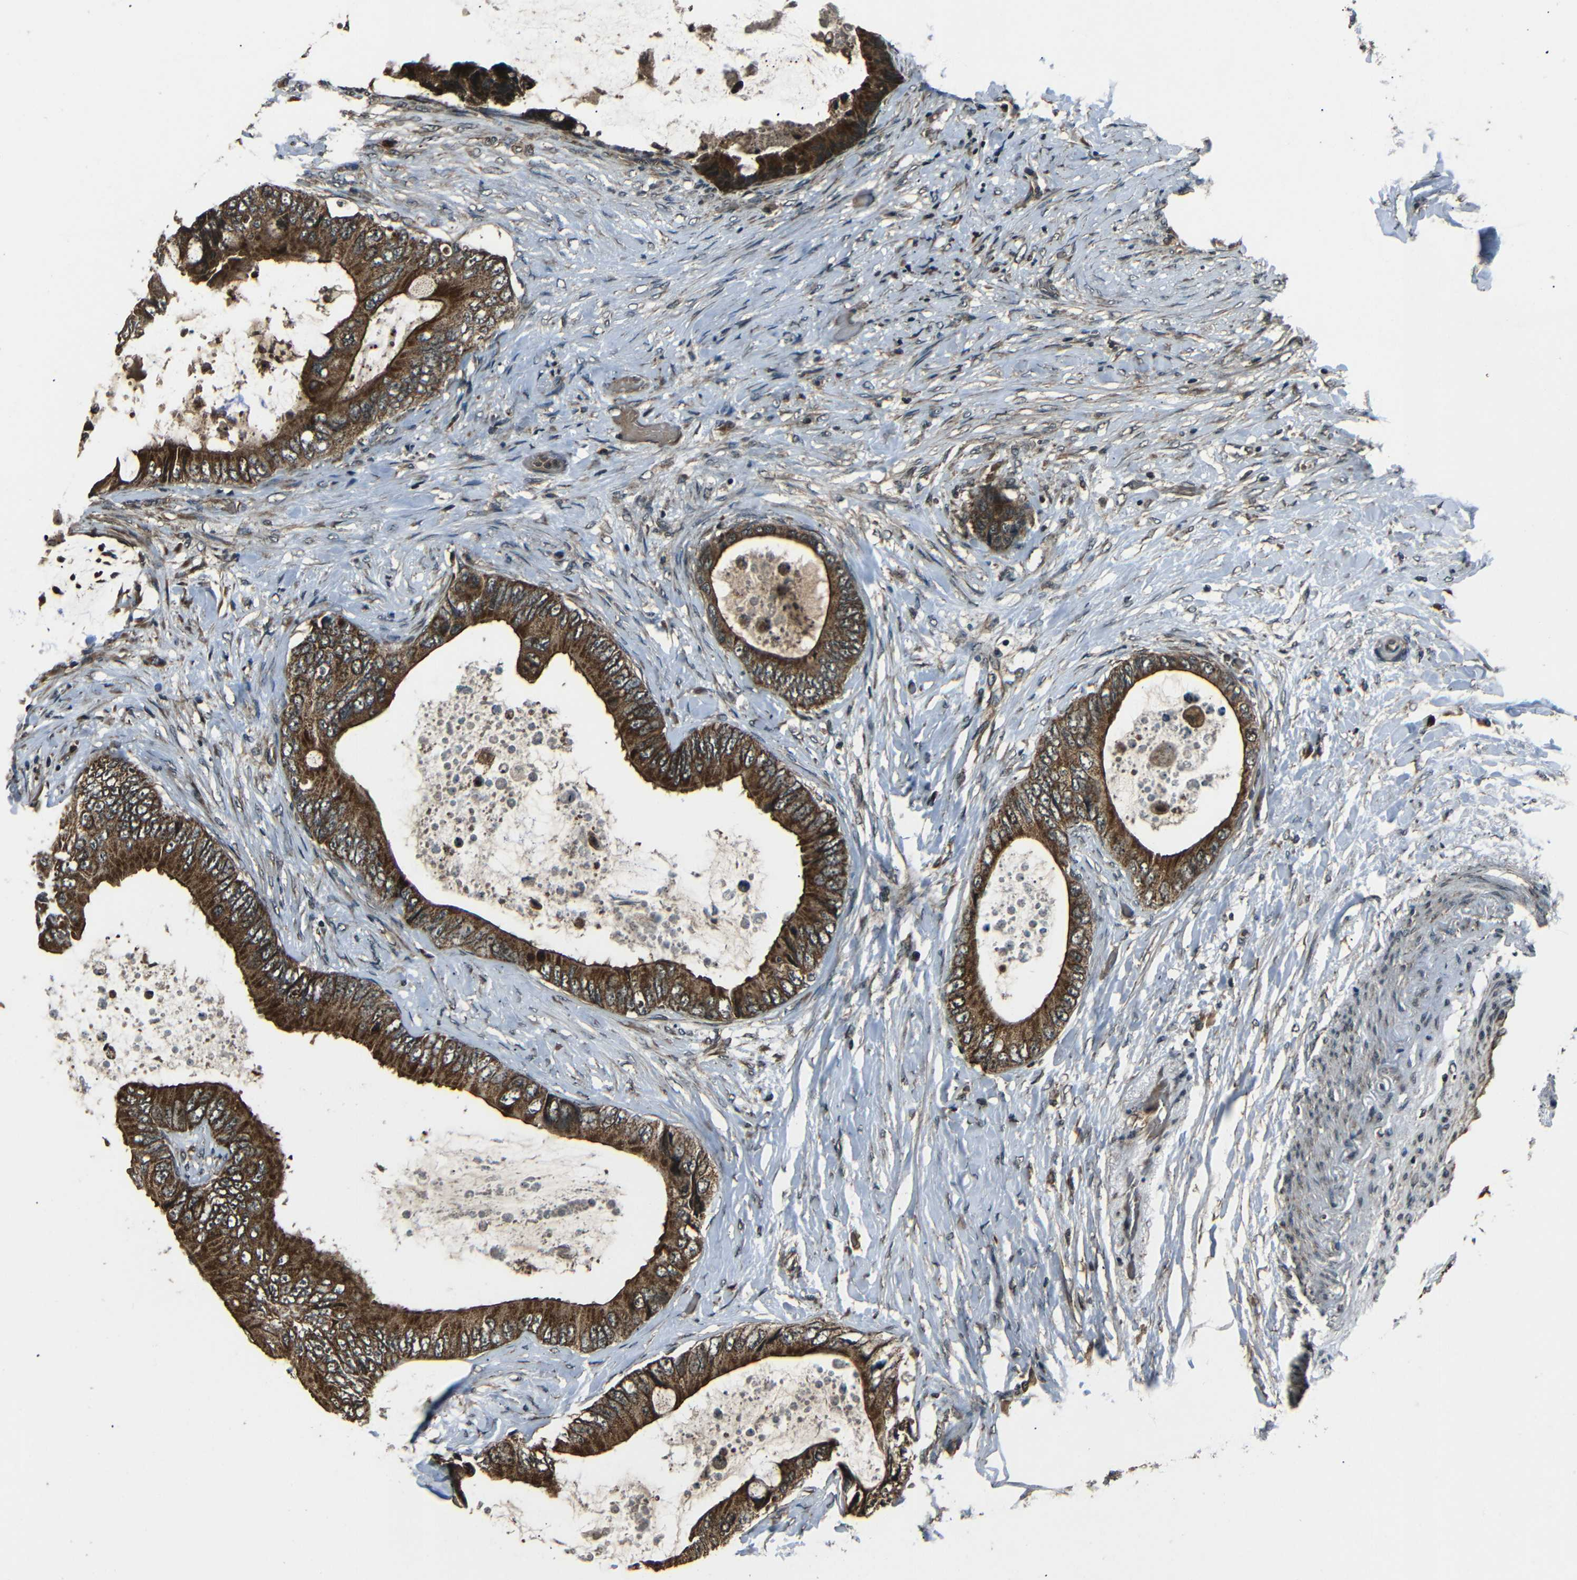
{"staining": {"intensity": "strong", "quantity": ">75%", "location": "cytoplasmic/membranous"}, "tissue": "colorectal cancer", "cell_type": "Tumor cells", "image_type": "cancer", "snomed": [{"axis": "morphology", "description": "Normal tissue, NOS"}, {"axis": "morphology", "description": "Adenocarcinoma, NOS"}, {"axis": "topography", "description": "Rectum"}, {"axis": "topography", "description": "Peripheral nerve tissue"}], "caption": "Immunohistochemical staining of human colorectal adenocarcinoma reveals high levels of strong cytoplasmic/membranous staining in about >75% of tumor cells.", "gene": "PLK2", "patient": {"sex": "female", "age": 77}}